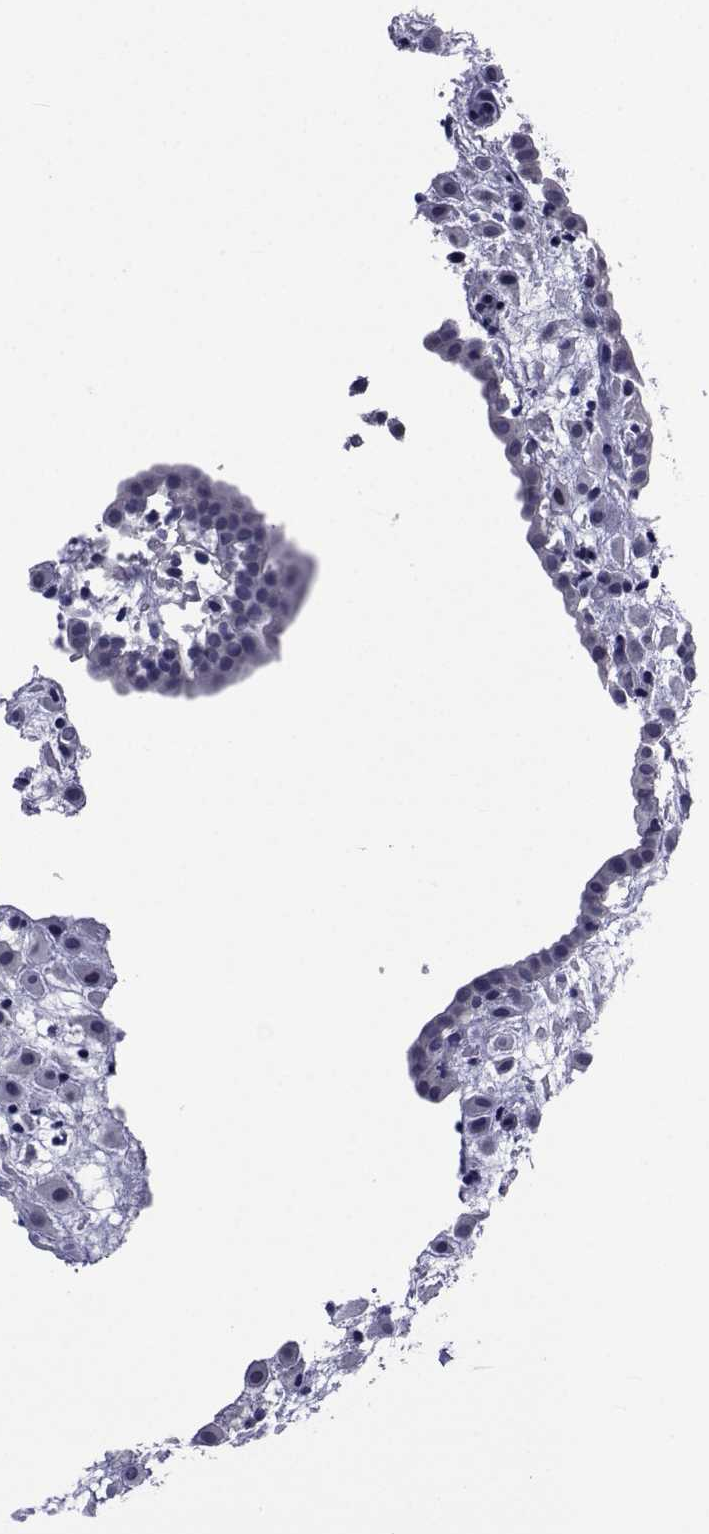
{"staining": {"intensity": "negative", "quantity": "none", "location": "none"}, "tissue": "placenta", "cell_type": "Decidual cells", "image_type": "normal", "snomed": [{"axis": "morphology", "description": "Normal tissue, NOS"}, {"axis": "topography", "description": "Placenta"}], "caption": "The IHC micrograph has no significant staining in decidual cells of placenta. (Stains: DAB (3,3'-diaminobenzidine) immunohistochemistry (IHC) with hematoxylin counter stain, Microscopy: brightfield microscopy at high magnification).", "gene": "SEMA5B", "patient": {"sex": "female", "age": 24}}